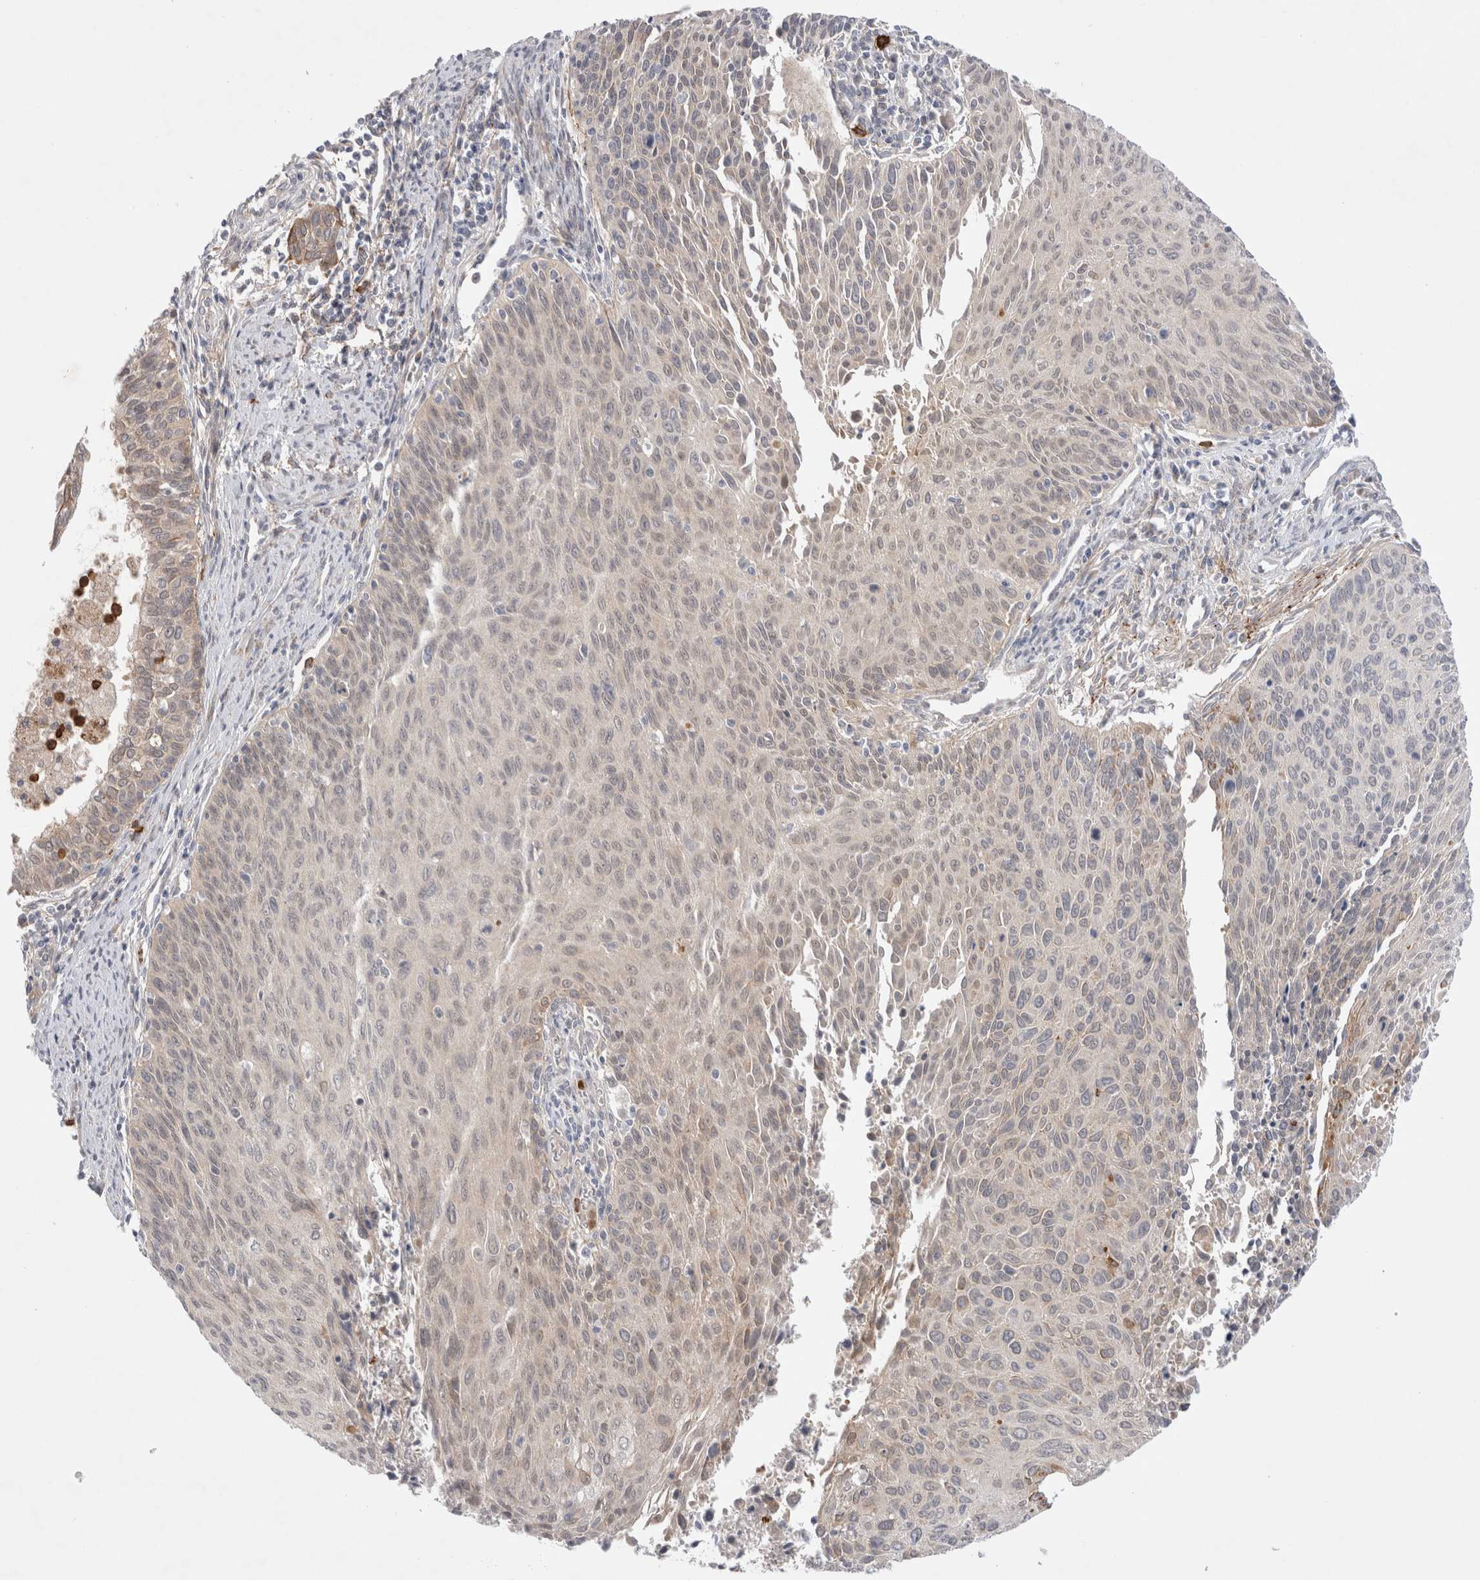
{"staining": {"intensity": "moderate", "quantity": "<25%", "location": "cytoplasmic/membranous"}, "tissue": "cervical cancer", "cell_type": "Tumor cells", "image_type": "cancer", "snomed": [{"axis": "morphology", "description": "Squamous cell carcinoma, NOS"}, {"axis": "topography", "description": "Cervix"}], "caption": "Approximately <25% of tumor cells in human cervical cancer (squamous cell carcinoma) display moderate cytoplasmic/membranous protein expression as visualized by brown immunohistochemical staining.", "gene": "GSDMB", "patient": {"sex": "female", "age": 55}}